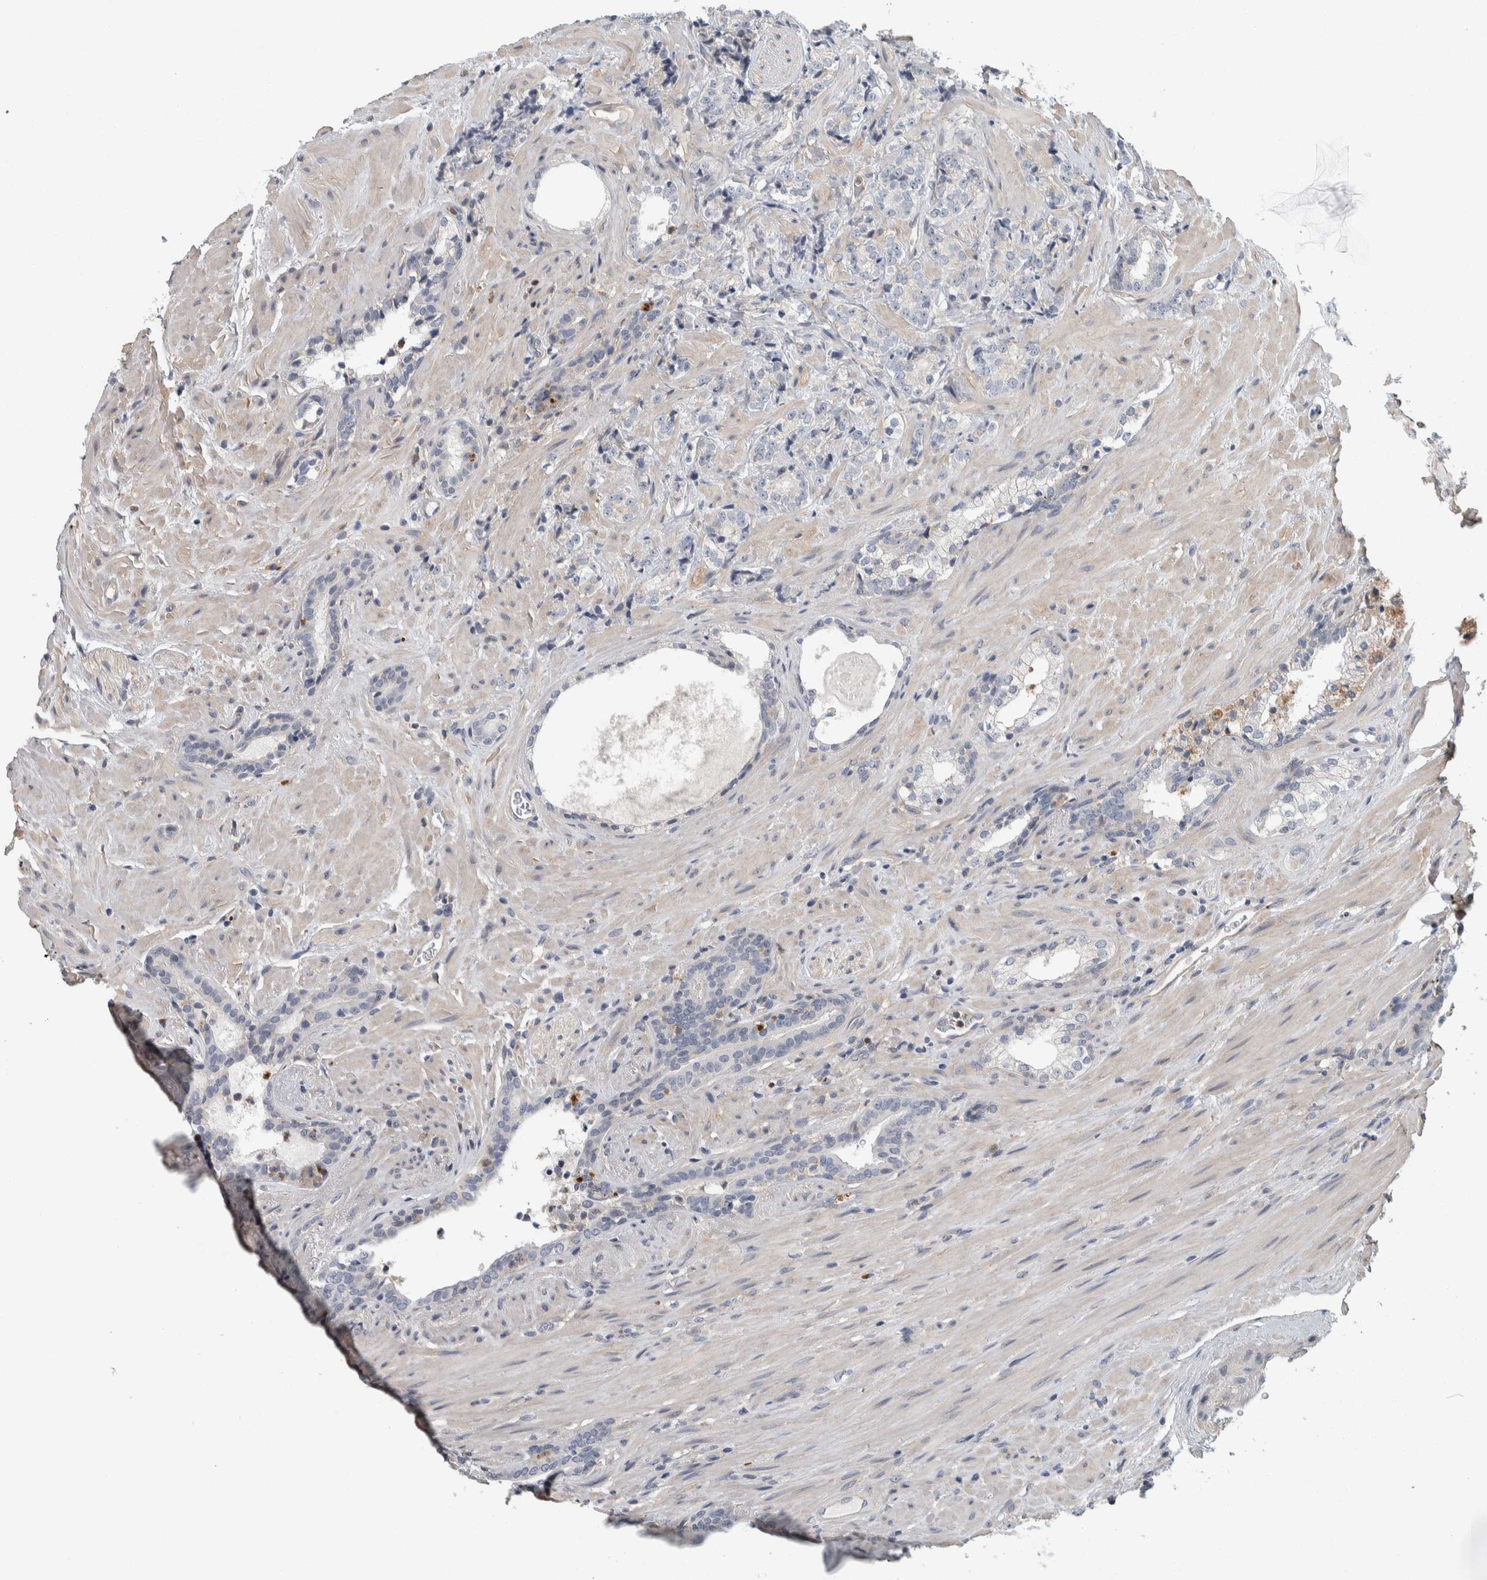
{"staining": {"intensity": "negative", "quantity": "none", "location": "none"}, "tissue": "prostate cancer", "cell_type": "Tumor cells", "image_type": "cancer", "snomed": [{"axis": "morphology", "description": "Adenocarcinoma, High grade"}, {"axis": "topography", "description": "Prostate"}], "caption": "This is an immunohistochemistry micrograph of prostate adenocarcinoma (high-grade). There is no expression in tumor cells.", "gene": "KCNJ3", "patient": {"sex": "male", "age": 71}}